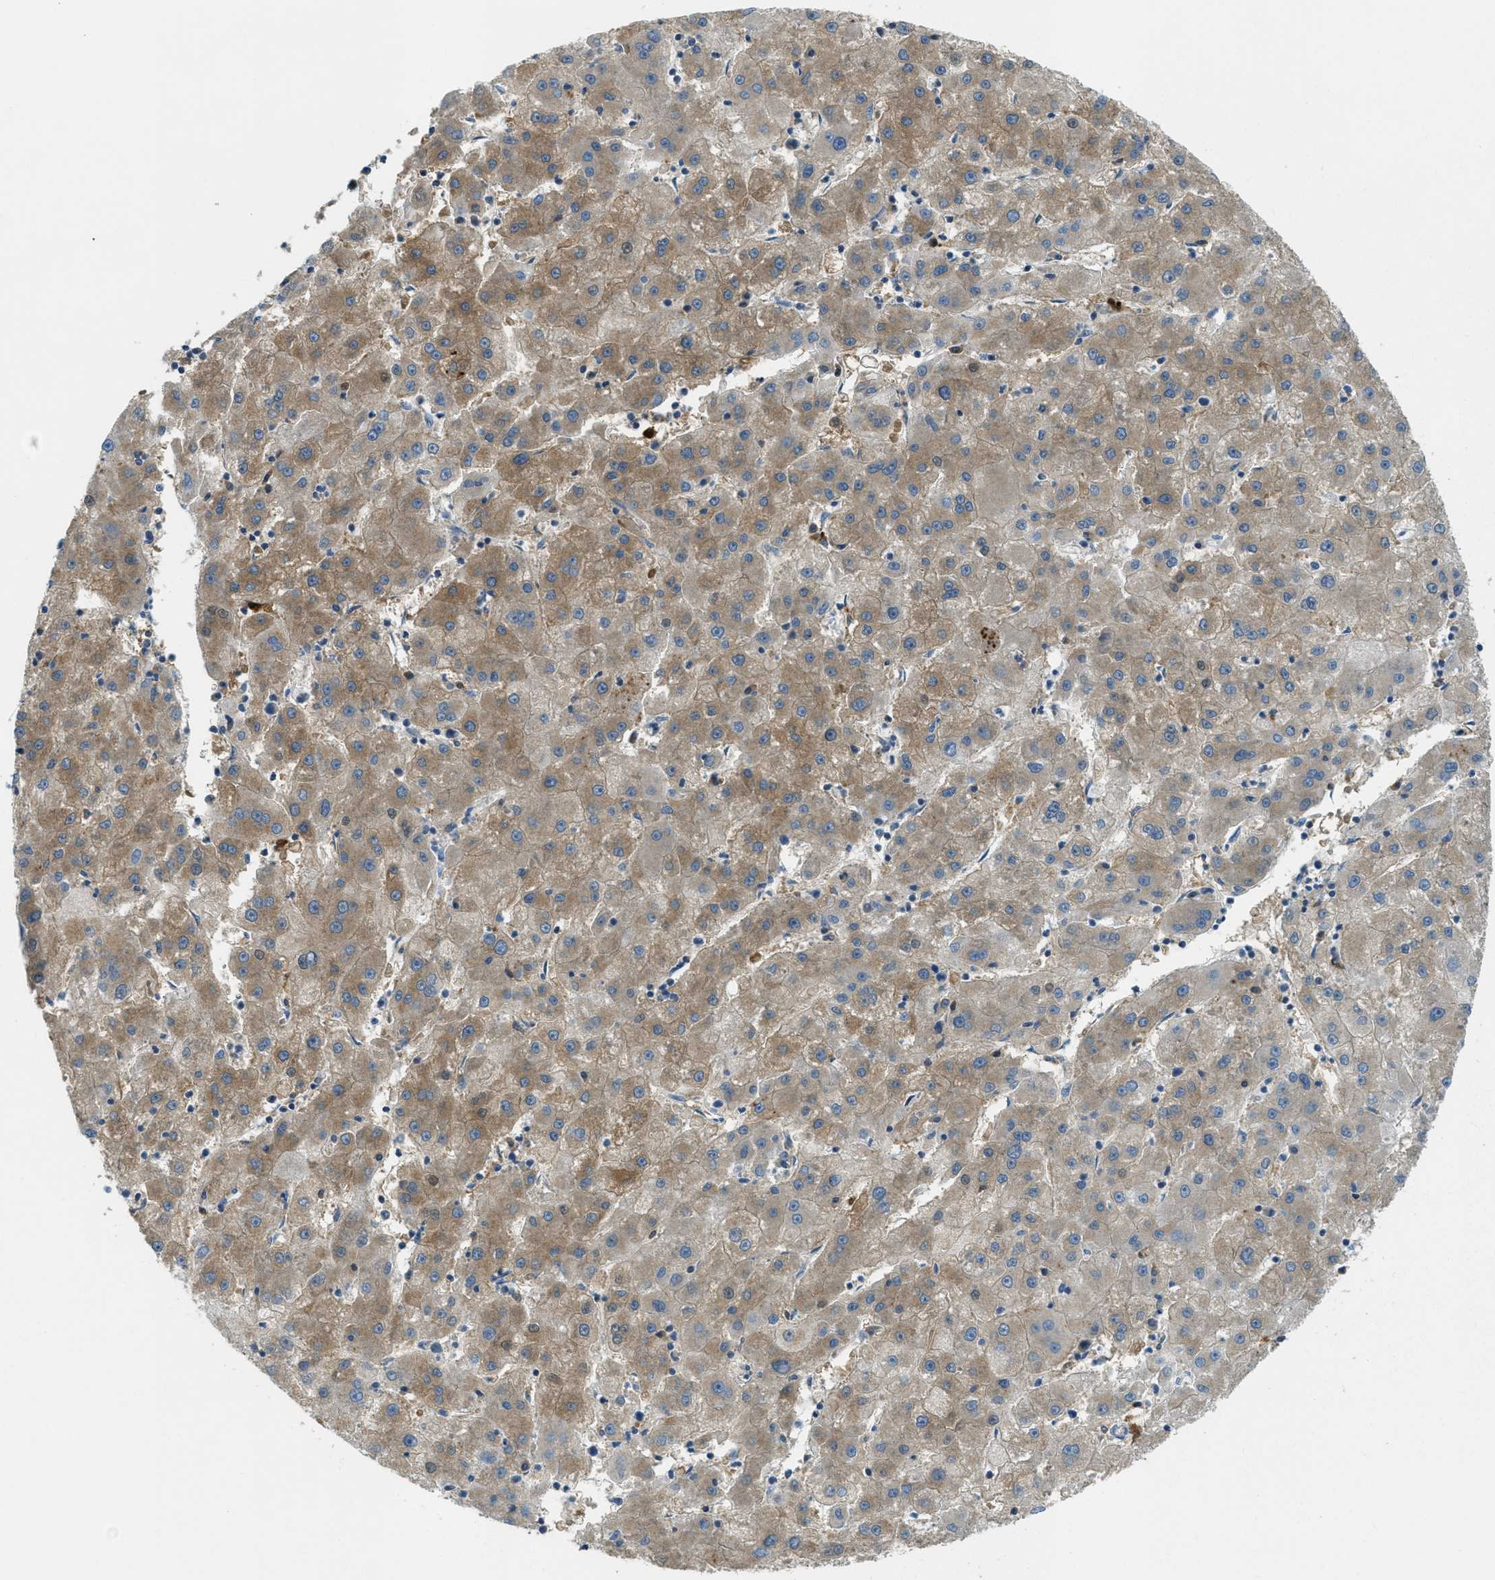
{"staining": {"intensity": "moderate", "quantity": "25%-75%", "location": "cytoplasmic/membranous"}, "tissue": "liver cancer", "cell_type": "Tumor cells", "image_type": "cancer", "snomed": [{"axis": "morphology", "description": "Carcinoma, Hepatocellular, NOS"}, {"axis": "topography", "description": "Liver"}], "caption": "Brown immunohistochemical staining in hepatocellular carcinoma (liver) exhibits moderate cytoplasmic/membranous expression in about 25%-75% of tumor cells. (DAB (3,3'-diaminobenzidine) = brown stain, brightfield microscopy at high magnification).", "gene": "RFFL", "patient": {"sex": "male", "age": 72}}